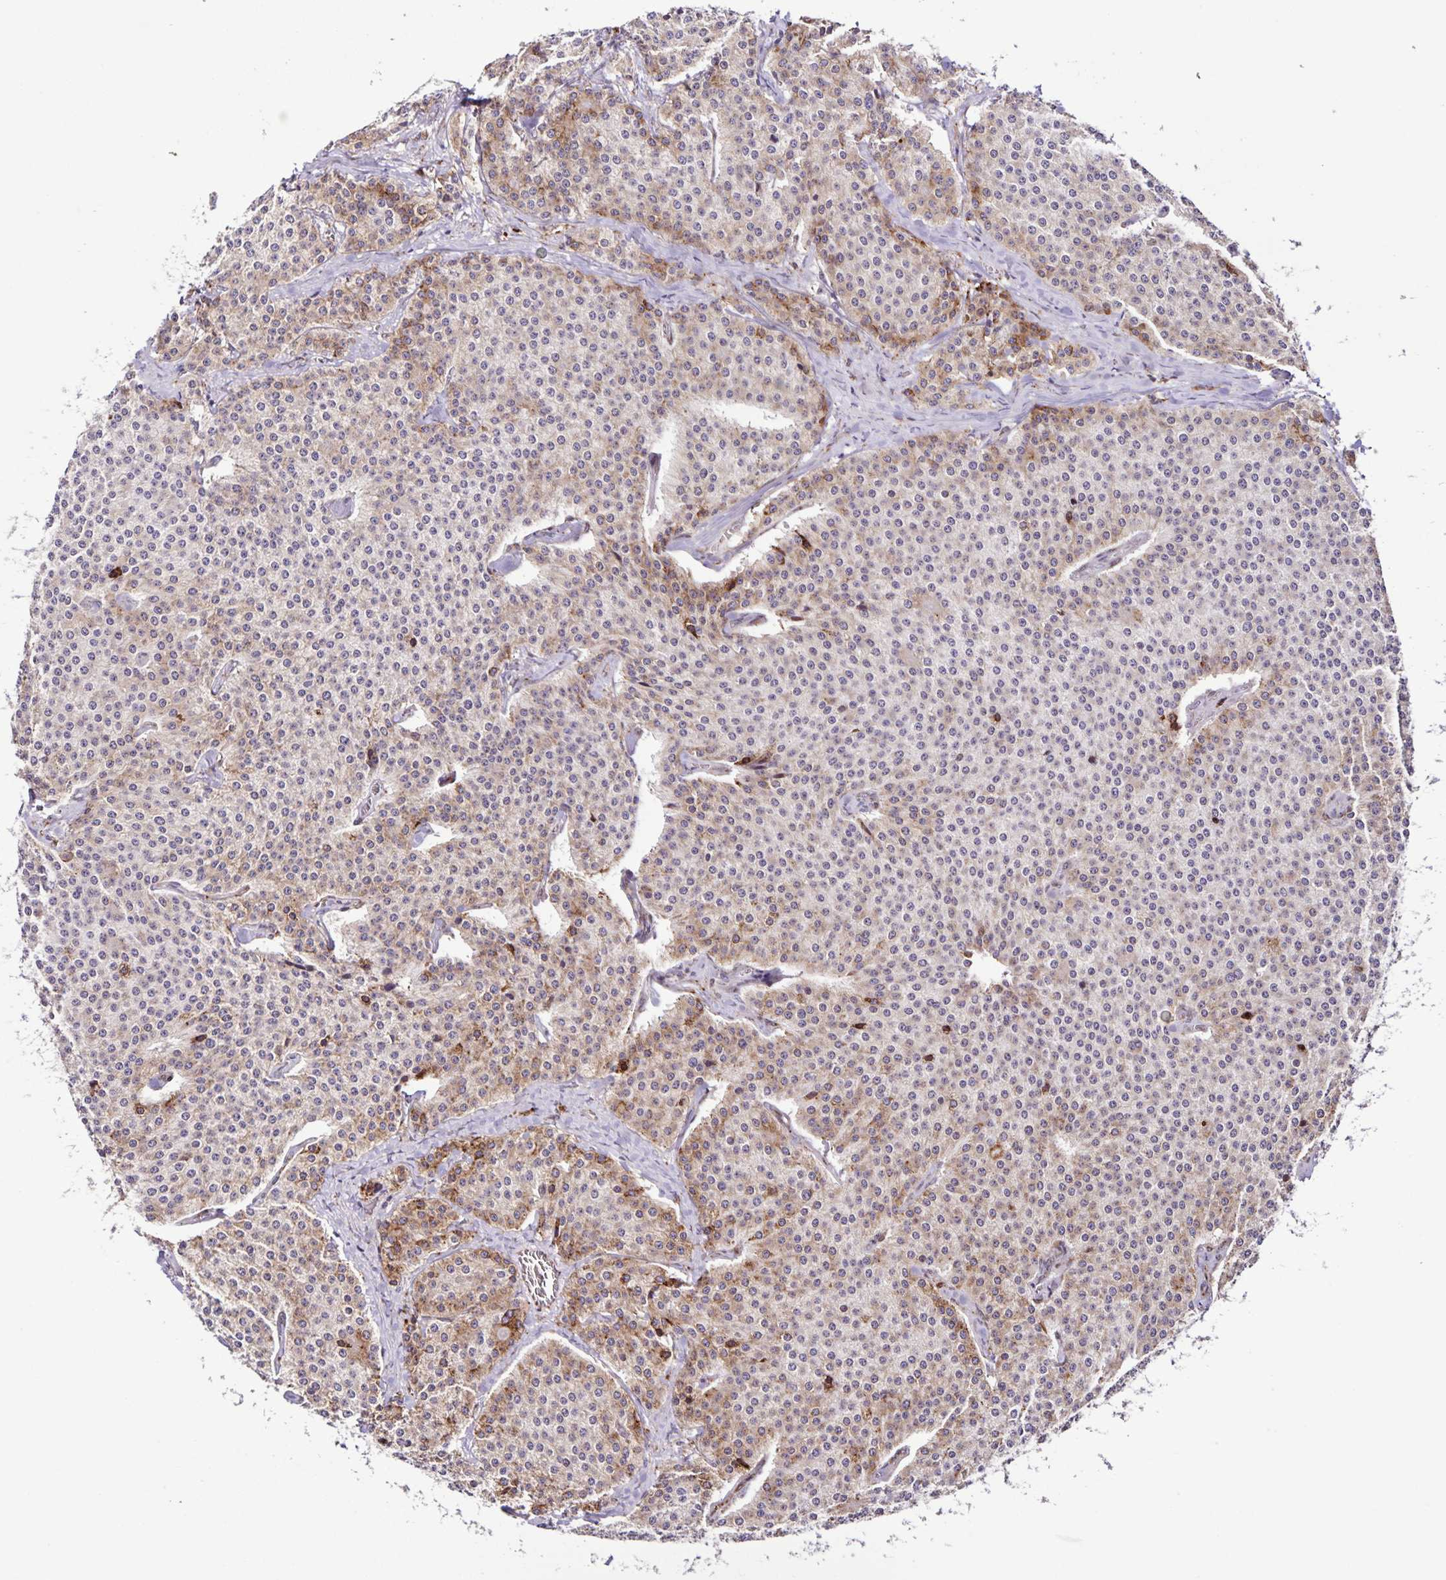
{"staining": {"intensity": "weak", "quantity": "25%-75%", "location": "cytoplasmic/membranous"}, "tissue": "carcinoid", "cell_type": "Tumor cells", "image_type": "cancer", "snomed": [{"axis": "morphology", "description": "Carcinoid, malignant, NOS"}, {"axis": "topography", "description": "Small intestine"}], "caption": "A low amount of weak cytoplasmic/membranous positivity is appreciated in approximately 25%-75% of tumor cells in carcinoid (malignant) tissue. (DAB (3,3'-diaminobenzidine) IHC with brightfield microscopy, high magnification).", "gene": "OSBPL5", "patient": {"sex": "female", "age": 64}}